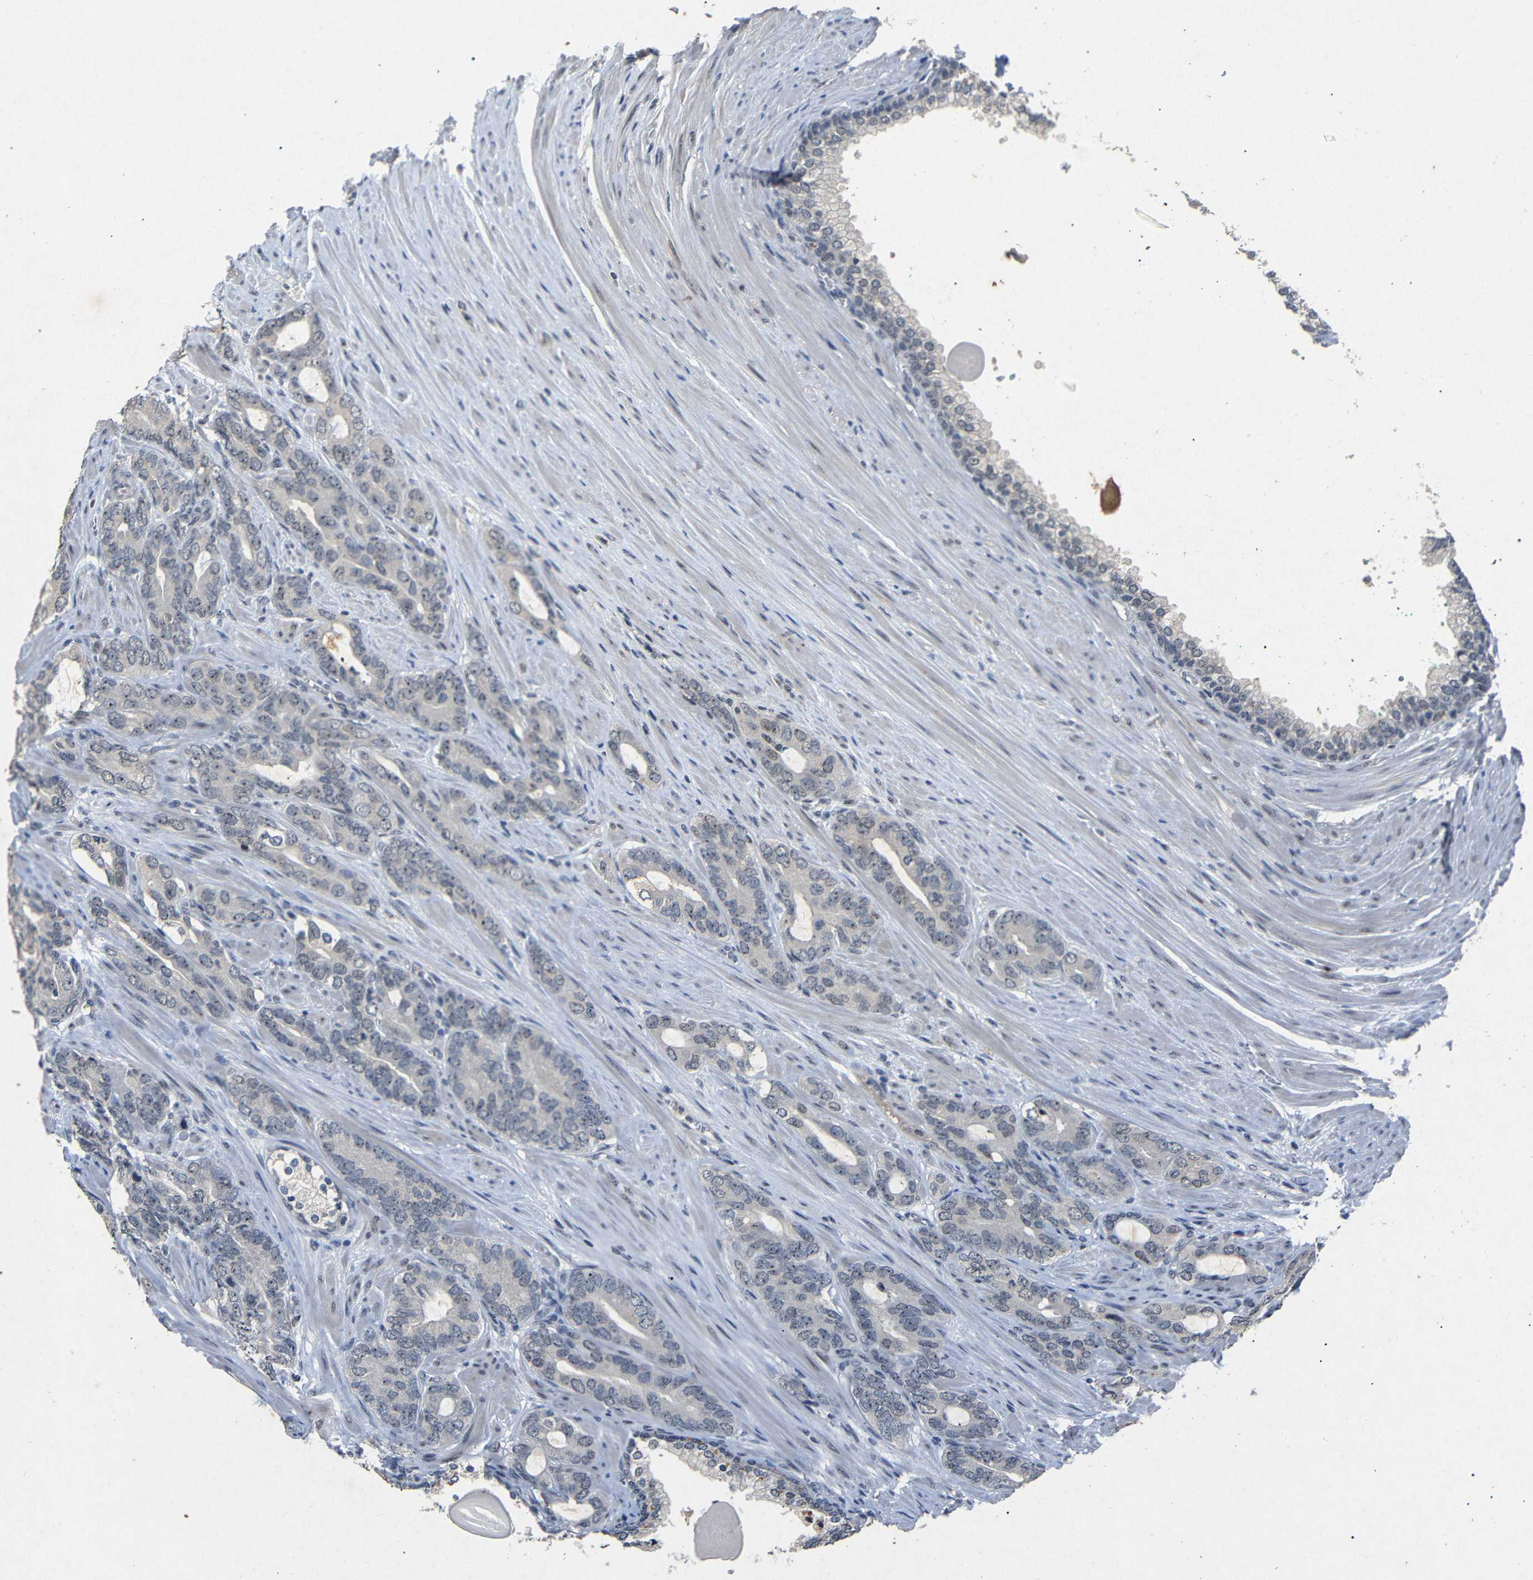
{"staining": {"intensity": "negative", "quantity": "none", "location": "none"}, "tissue": "prostate cancer", "cell_type": "Tumor cells", "image_type": "cancer", "snomed": [{"axis": "morphology", "description": "Adenocarcinoma, Low grade"}, {"axis": "topography", "description": "Prostate"}], "caption": "Tumor cells show no significant protein expression in low-grade adenocarcinoma (prostate). (DAB immunohistochemistry with hematoxylin counter stain).", "gene": "PARN", "patient": {"sex": "male", "age": 63}}